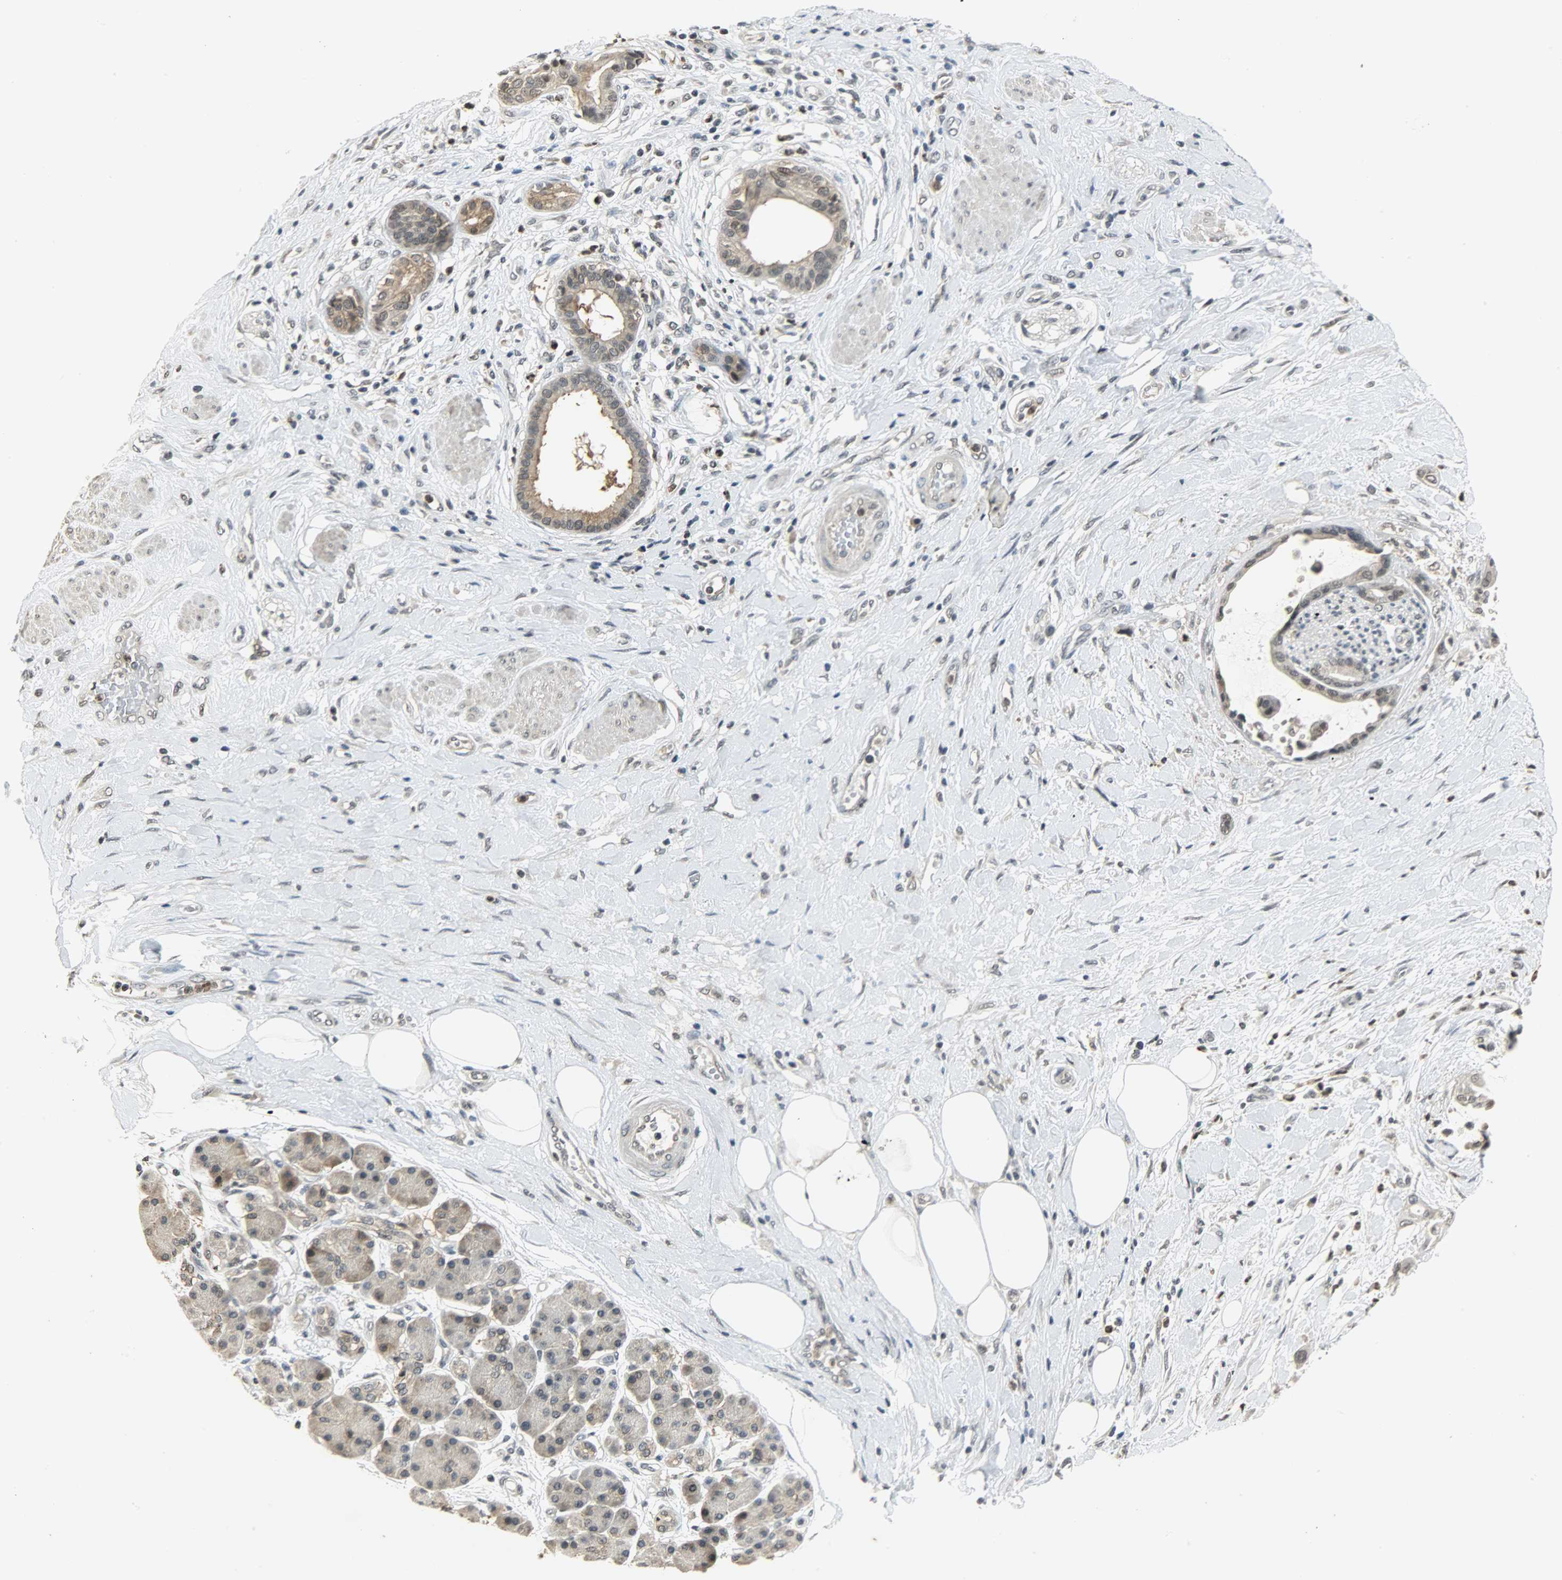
{"staining": {"intensity": "weak", "quantity": "<25%", "location": "nuclear"}, "tissue": "pancreatic cancer", "cell_type": "Tumor cells", "image_type": "cancer", "snomed": [{"axis": "morphology", "description": "Adenocarcinoma, NOS"}, {"axis": "morphology", "description": "Adenocarcinoma, metastatic, NOS"}, {"axis": "topography", "description": "Lymph node"}, {"axis": "topography", "description": "Pancreas"}, {"axis": "topography", "description": "Duodenum"}], "caption": "This is an immunohistochemistry (IHC) micrograph of metastatic adenocarcinoma (pancreatic). There is no staining in tumor cells.", "gene": "SMARCA5", "patient": {"sex": "female", "age": 64}}